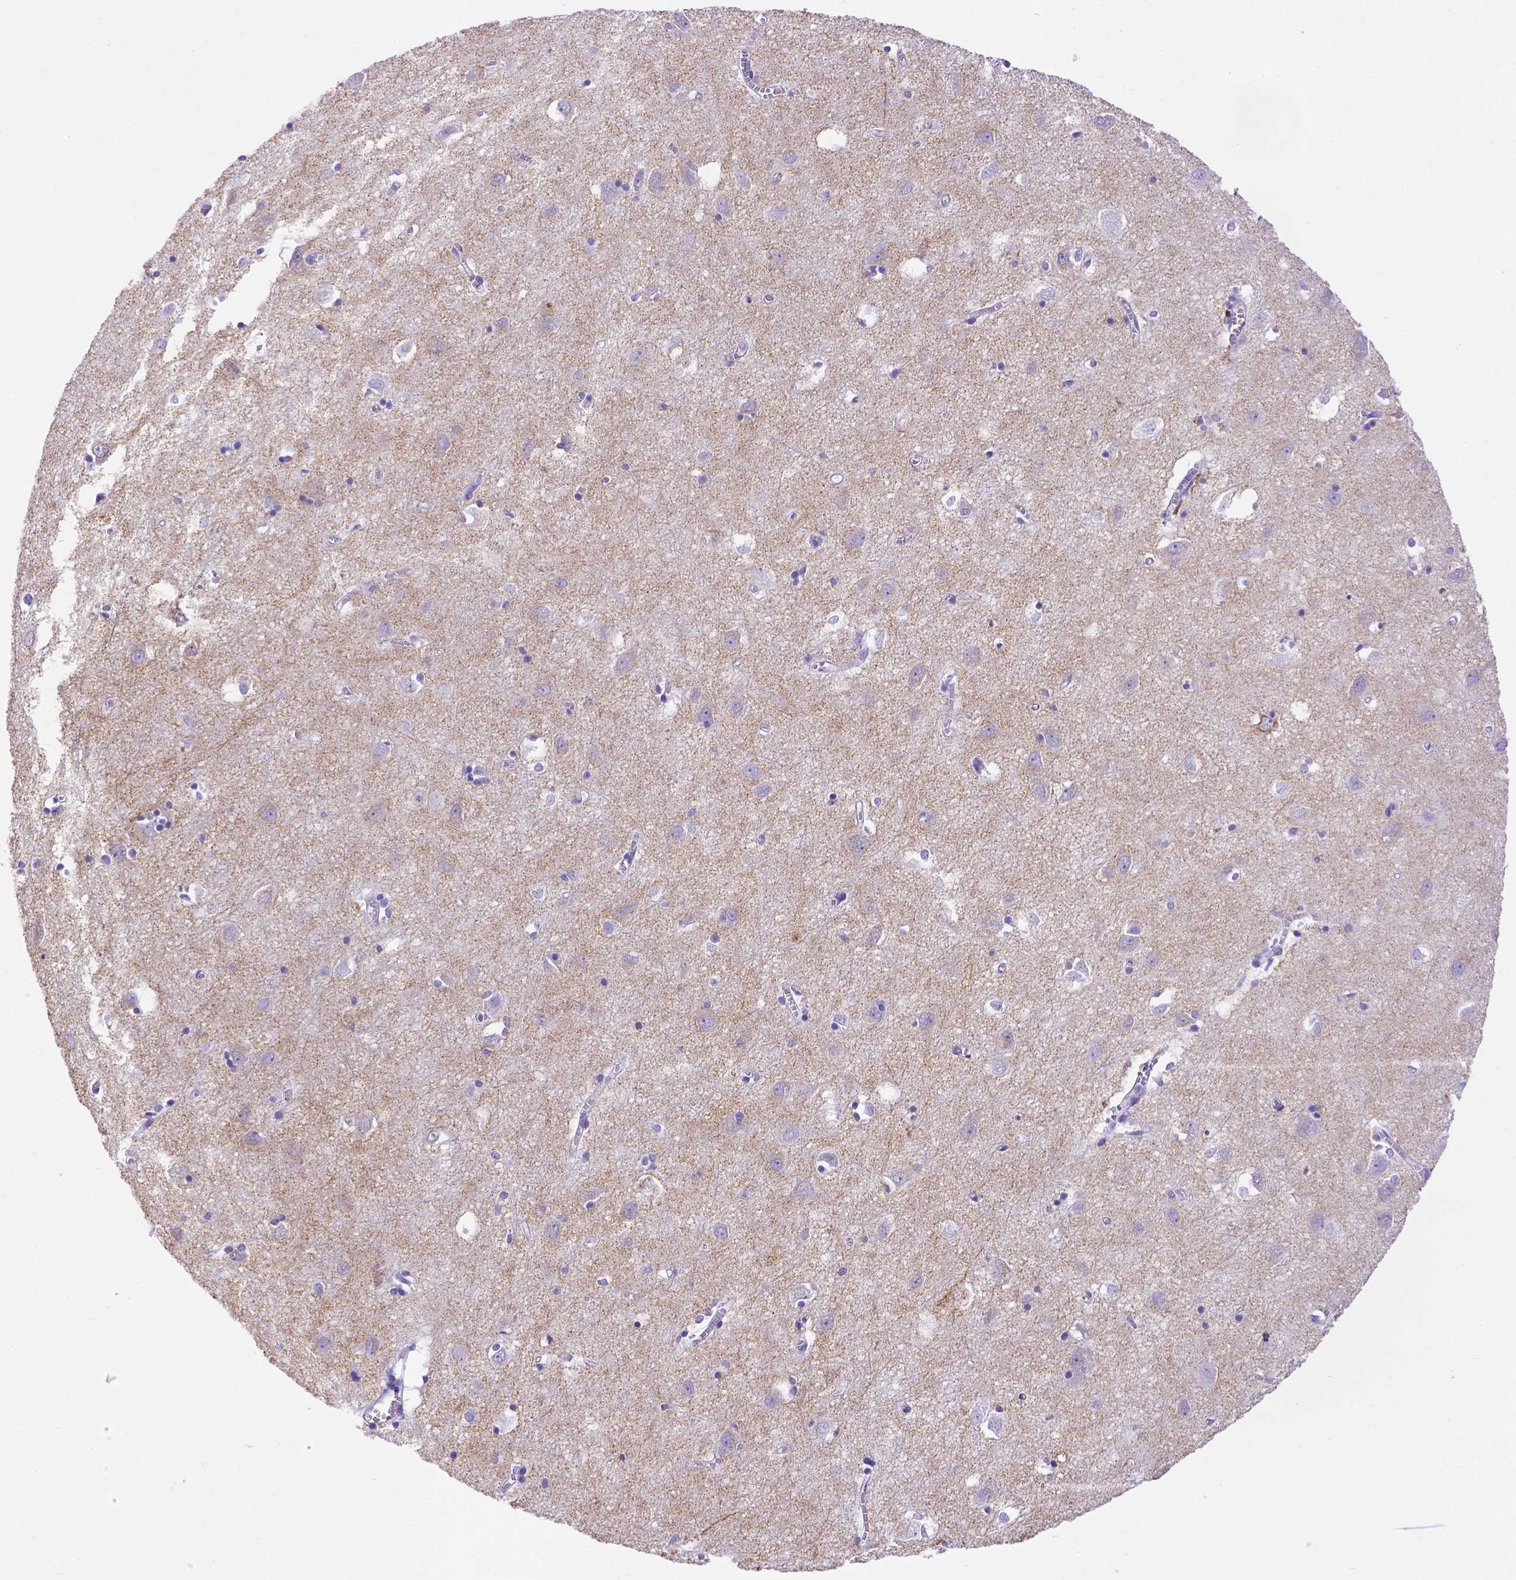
{"staining": {"intensity": "negative", "quantity": "none", "location": "none"}, "tissue": "cerebral cortex", "cell_type": "Endothelial cells", "image_type": "normal", "snomed": [{"axis": "morphology", "description": "Normal tissue, NOS"}, {"axis": "topography", "description": "Cerebral cortex"}], "caption": "This is an immunohistochemistry (IHC) micrograph of unremarkable cerebral cortex. There is no expression in endothelial cells.", "gene": "LRRC18", "patient": {"sex": "male", "age": 70}}